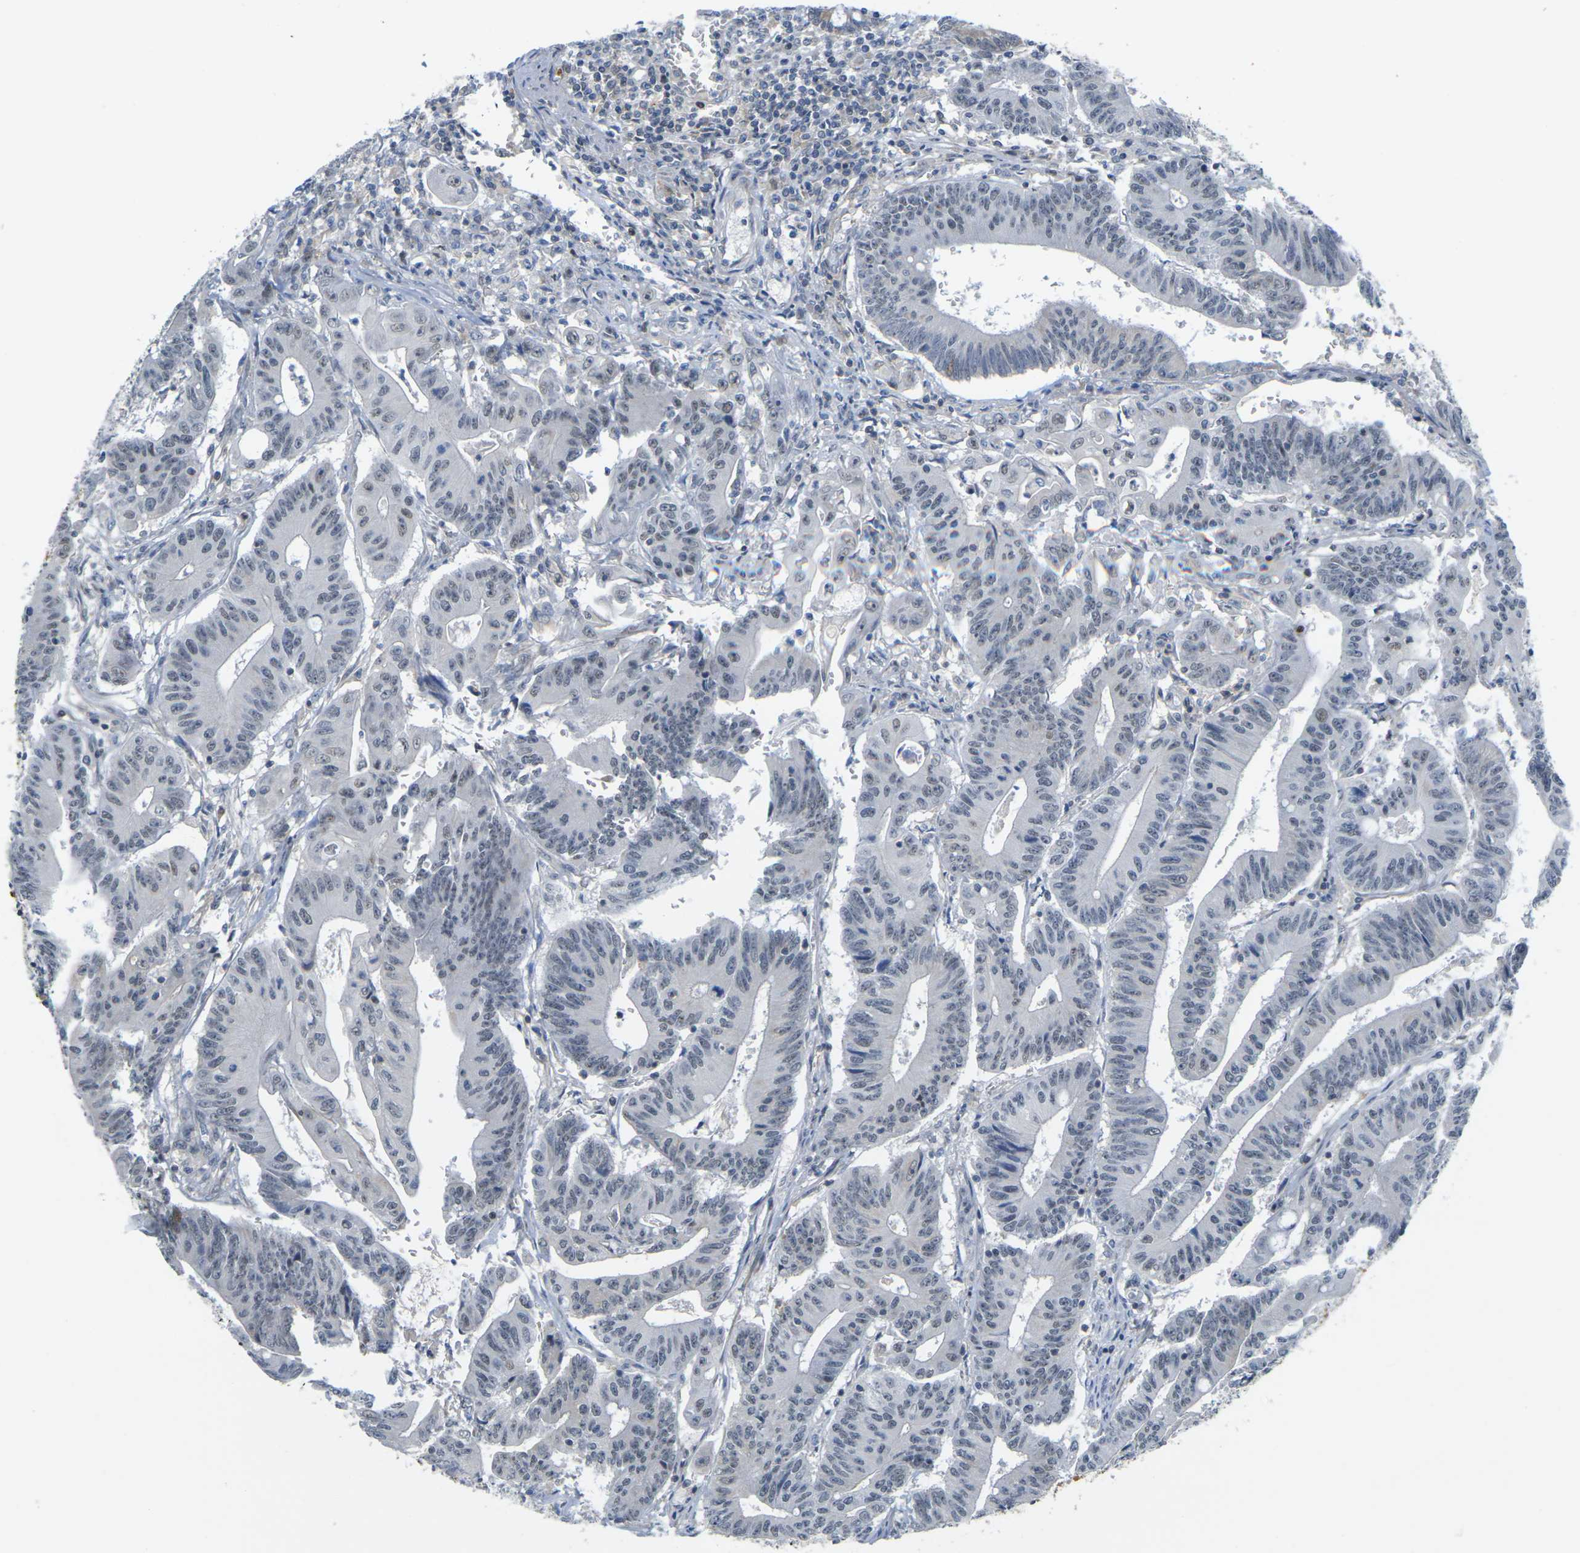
{"staining": {"intensity": "negative", "quantity": "none", "location": "none"}, "tissue": "colorectal cancer", "cell_type": "Tumor cells", "image_type": "cancer", "snomed": [{"axis": "morphology", "description": "Adenocarcinoma, NOS"}, {"axis": "topography", "description": "Colon"}], "caption": "Tumor cells show no significant staining in colorectal adenocarcinoma.", "gene": "OTOF", "patient": {"sex": "male", "age": 45}}